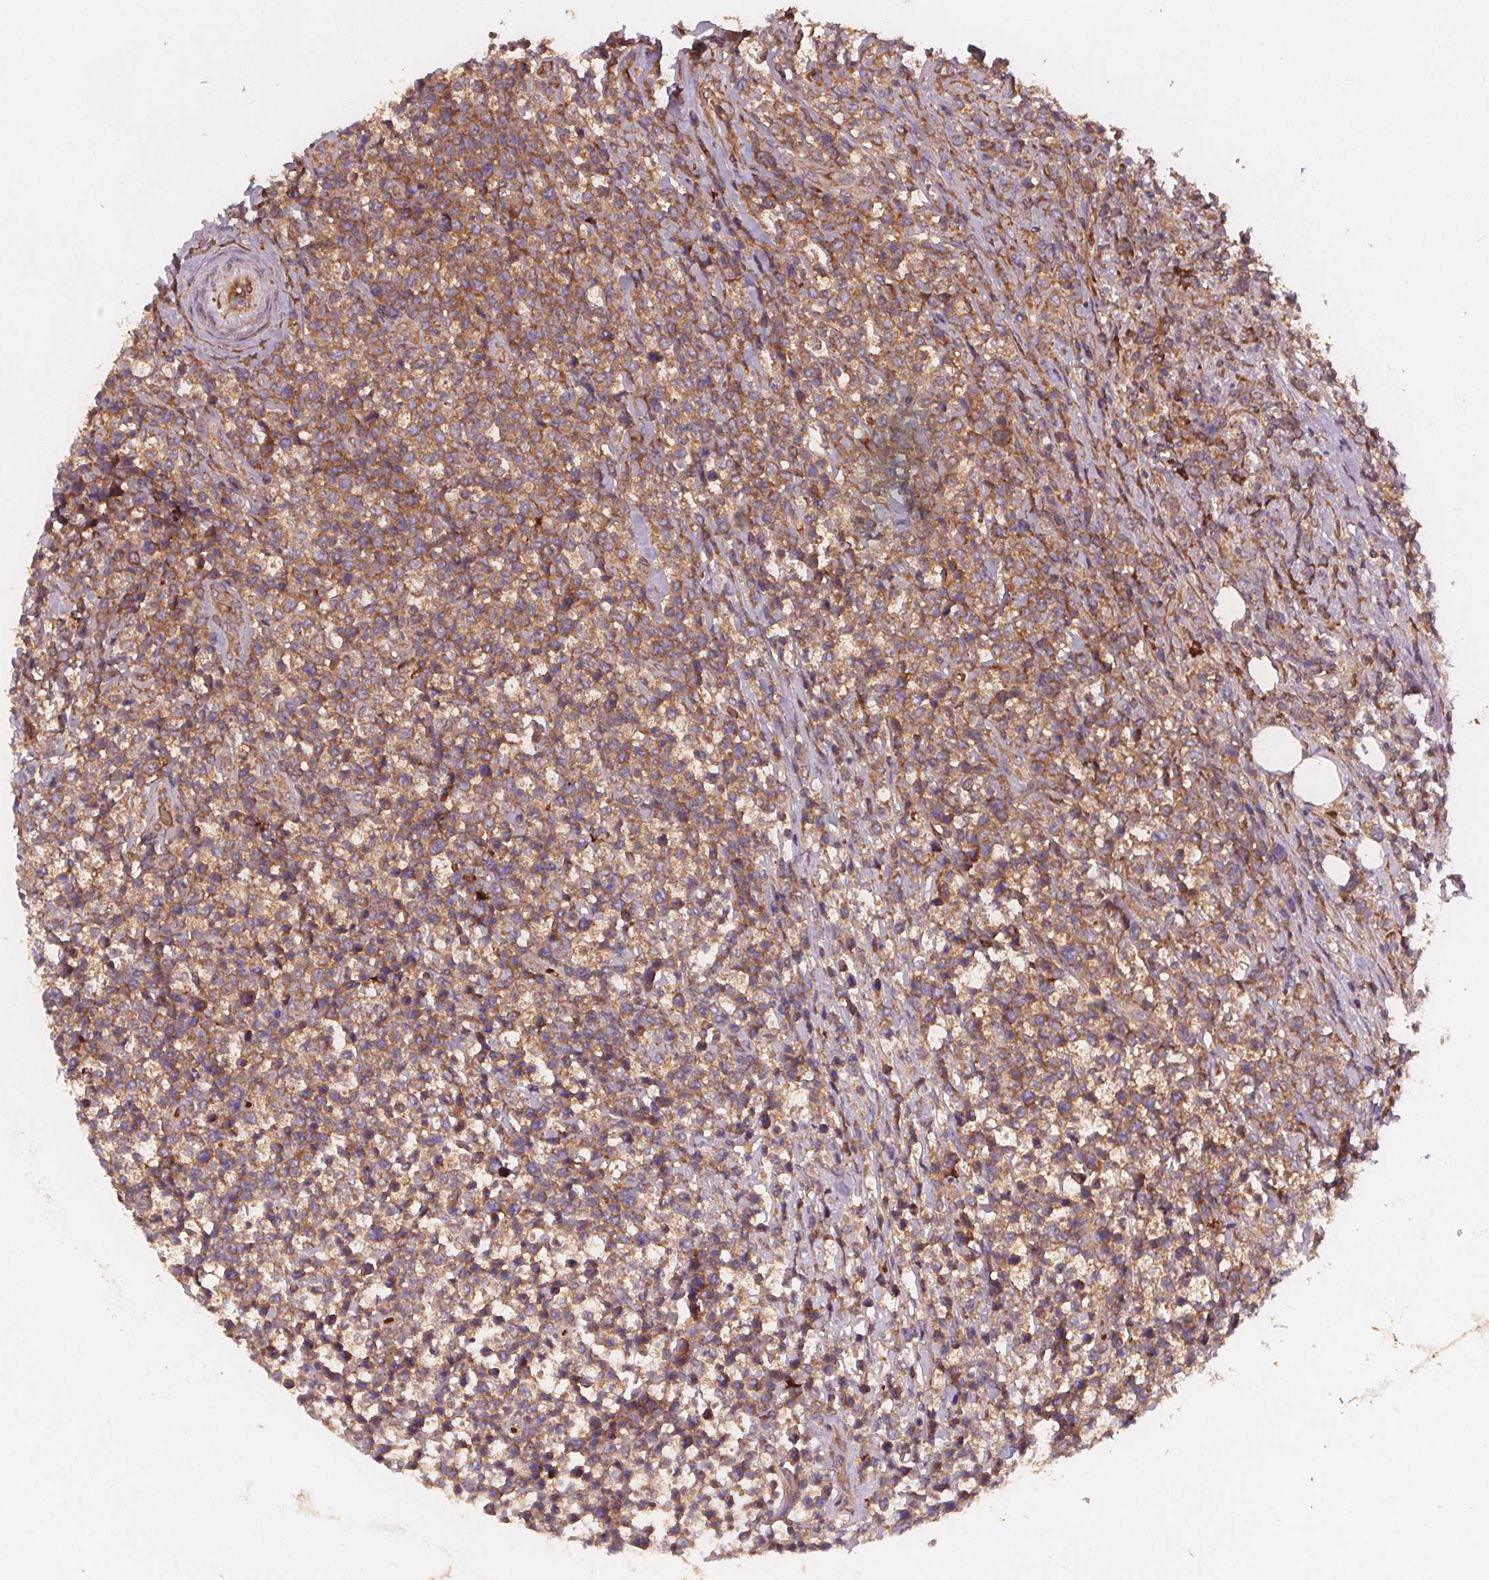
{"staining": {"intensity": "moderate", "quantity": ">75%", "location": "cytoplasmic/membranous"}, "tissue": "lymphoma", "cell_type": "Tumor cells", "image_type": "cancer", "snomed": [{"axis": "morphology", "description": "Malignant lymphoma, non-Hodgkin's type, High grade"}, {"axis": "topography", "description": "Soft tissue"}], "caption": "Immunohistochemical staining of lymphoma displays moderate cytoplasmic/membranous protein expression in about >75% of tumor cells. (brown staining indicates protein expression, while blue staining denotes nuclei).", "gene": "EIF3D", "patient": {"sex": "female", "age": 56}}